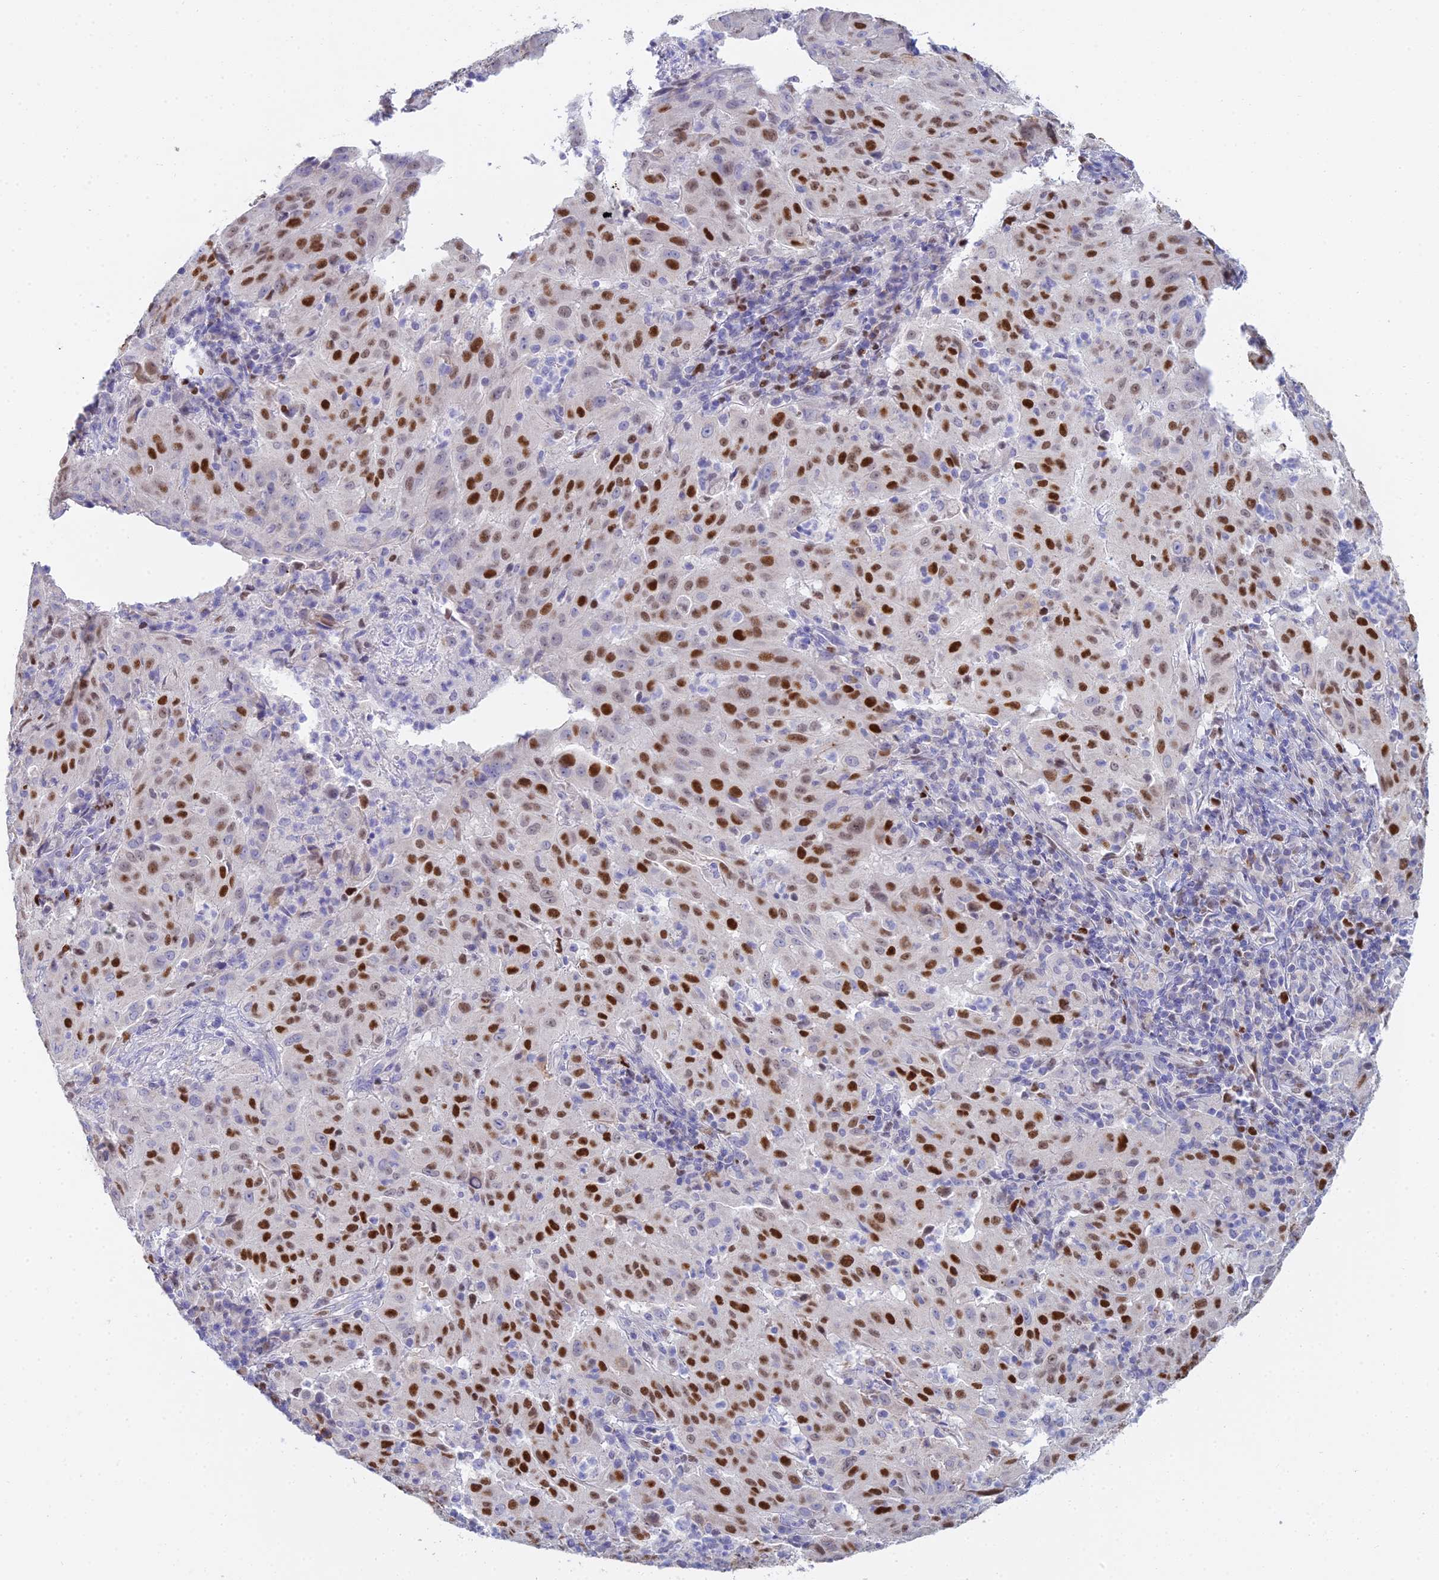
{"staining": {"intensity": "strong", "quantity": ">75%", "location": "nuclear"}, "tissue": "pancreatic cancer", "cell_type": "Tumor cells", "image_type": "cancer", "snomed": [{"axis": "morphology", "description": "Adenocarcinoma, NOS"}, {"axis": "topography", "description": "Pancreas"}], "caption": "Immunohistochemistry (IHC) (DAB) staining of pancreatic cancer demonstrates strong nuclear protein positivity in about >75% of tumor cells. (IHC, brightfield microscopy, high magnification).", "gene": "MCM2", "patient": {"sex": "male", "age": 63}}